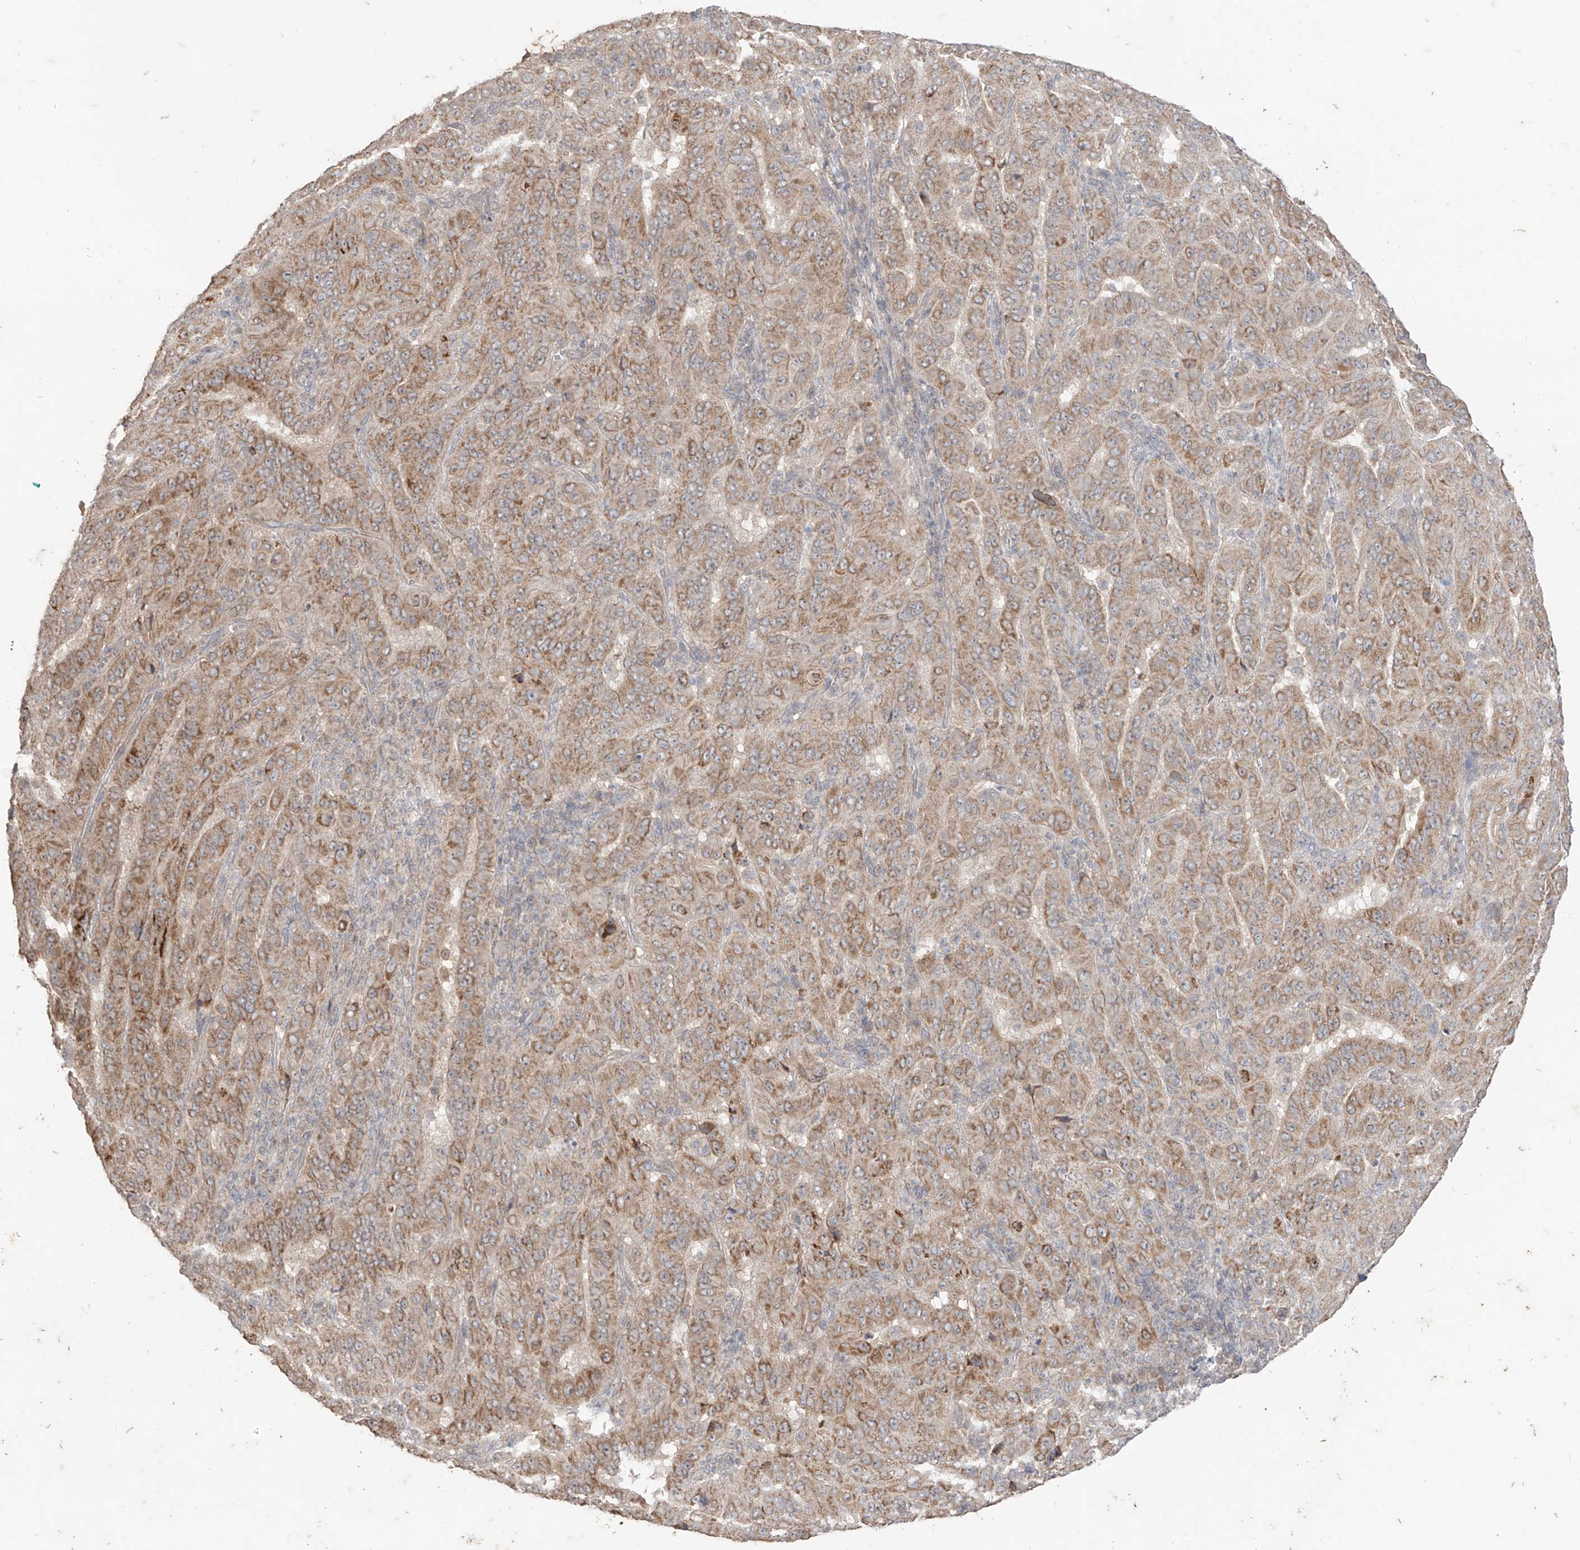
{"staining": {"intensity": "moderate", "quantity": ">75%", "location": "cytoplasmic/membranous"}, "tissue": "pancreatic cancer", "cell_type": "Tumor cells", "image_type": "cancer", "snomed": [{"axis": "morphology", "description": "Adenocarcinoma, NOS"}, {"axis": "topography", "description": "Pancreas"}], "caption": "A brown stain labels moderate cytoplasmic/membranous staining of a protein in pancreatic adenocarcinoma tumor cells. (DAB IHC, brown staining for protein, blue staining for nuclei).", "gene": "MTUS2", "patient": {"sex": "male", "age": 63}}